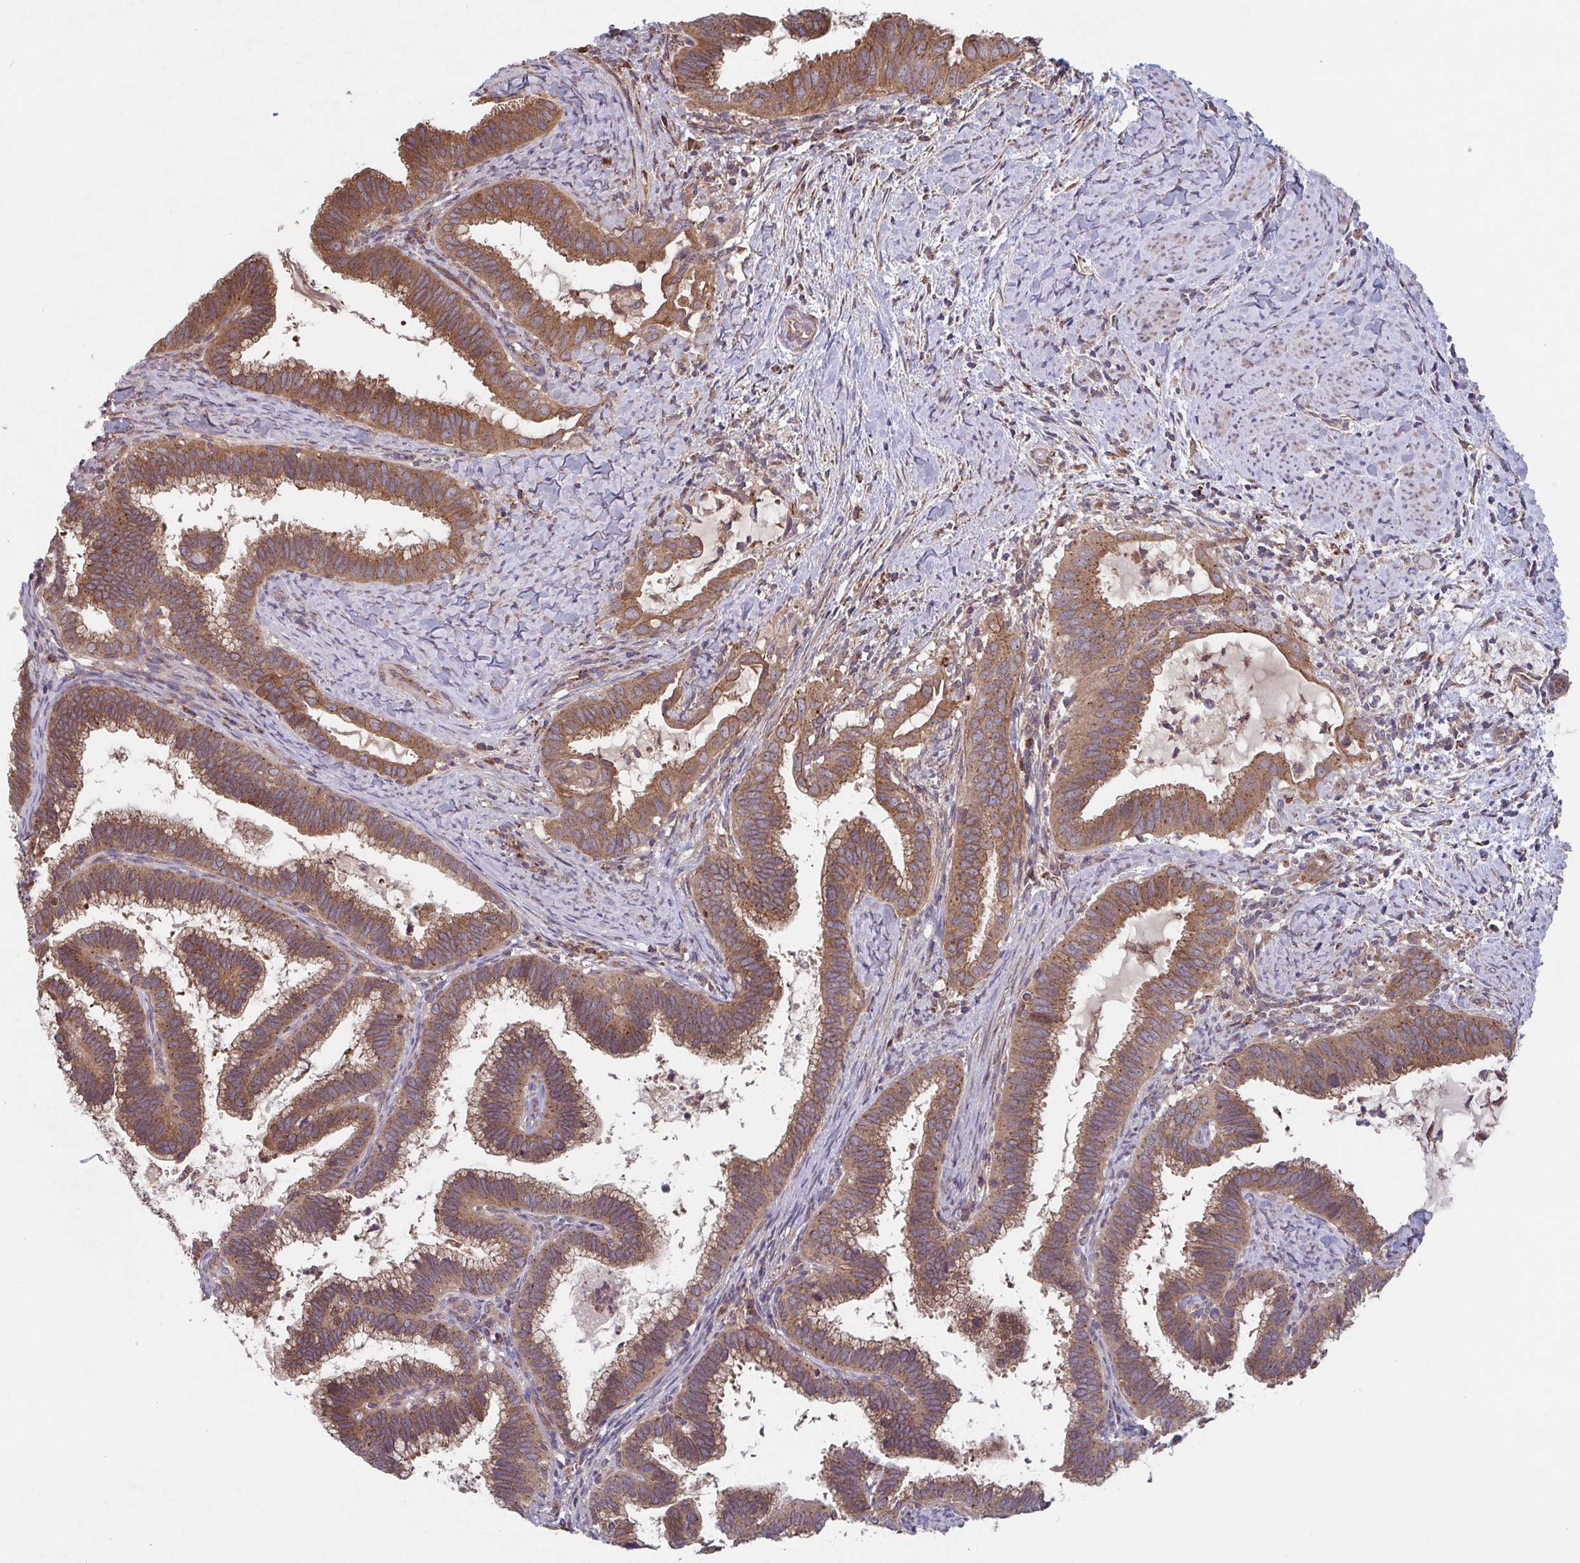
{"staining": {"intensity": "moderate", "quantity": ">75%", "location": "cytoplasmic/membranous"}, "tissue": "cervical cancer", "cell_type": "Tumor cells", "image_type": "cancer", "snomed": [{"axis": "morphology", "description": "Adenocarcinoma, NOS"}, {"axis": "topography", "description": "Cervix"}], "caption": "A histopathology image of adenocarcinoma (cervical) stained for a protein displays moderate cytoplasmic/membranous brown staining in tumor cells.", "gene": "COPB1", "patient": {"sex": "female", "age": 61}}